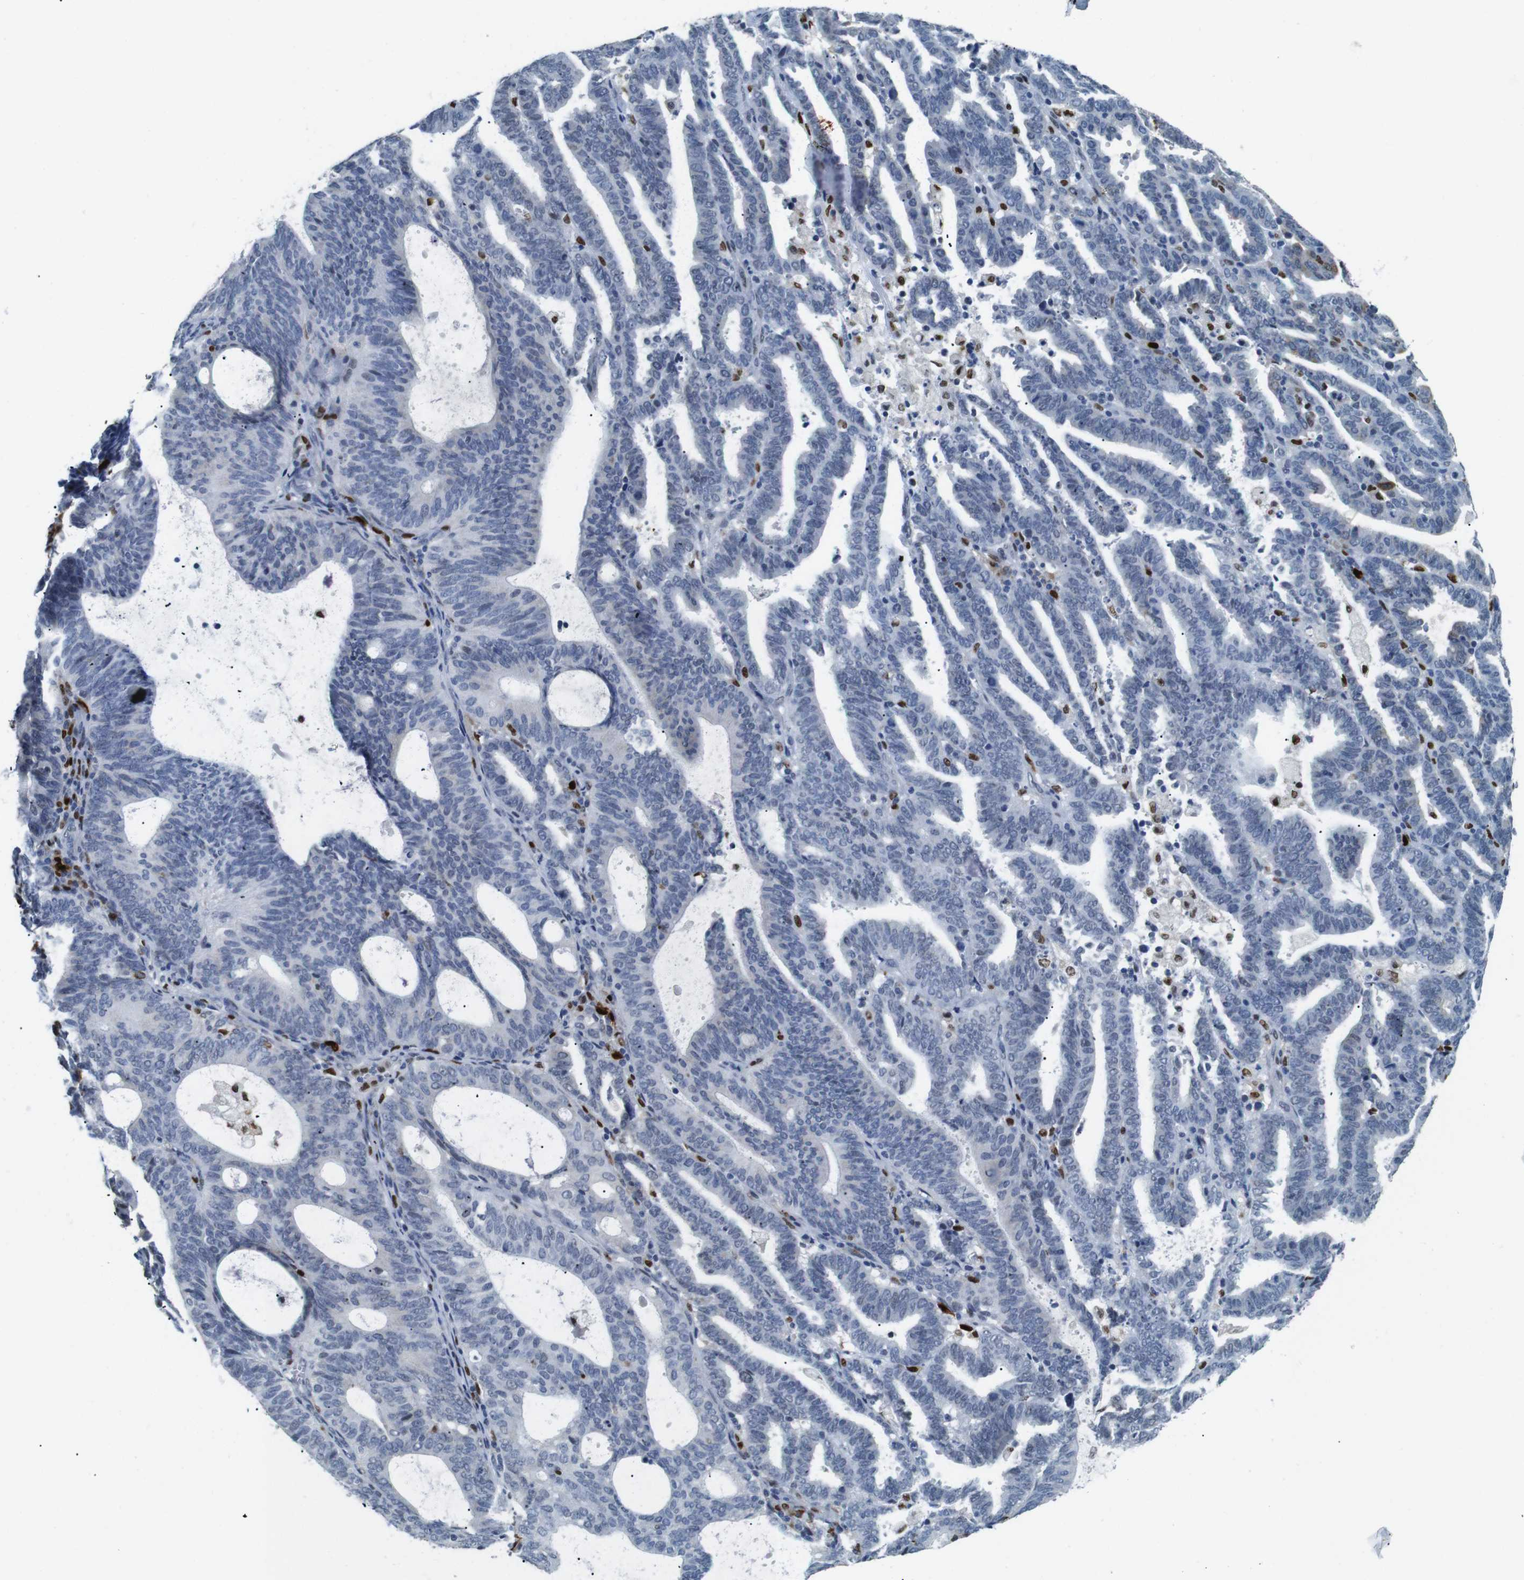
{"staining": {"intensity": "negative", "quantity": "none", "location": "none"}, "tissue": "endometrial cancer", "cell_type": "Tumor cells", "image_type": "cancer", "snomed": [{"axis": "morphology", "description": "Adenocarcinoma, NOS"}, {"axis": "topography", "description": "Uterus"}], "caption": "This is an IHC image of human endometrial cancer (adenocarcinoma). There is no expression in tumor cells.", "gene": "IRF8", "patient": {"sex": "female", "age": 83}}